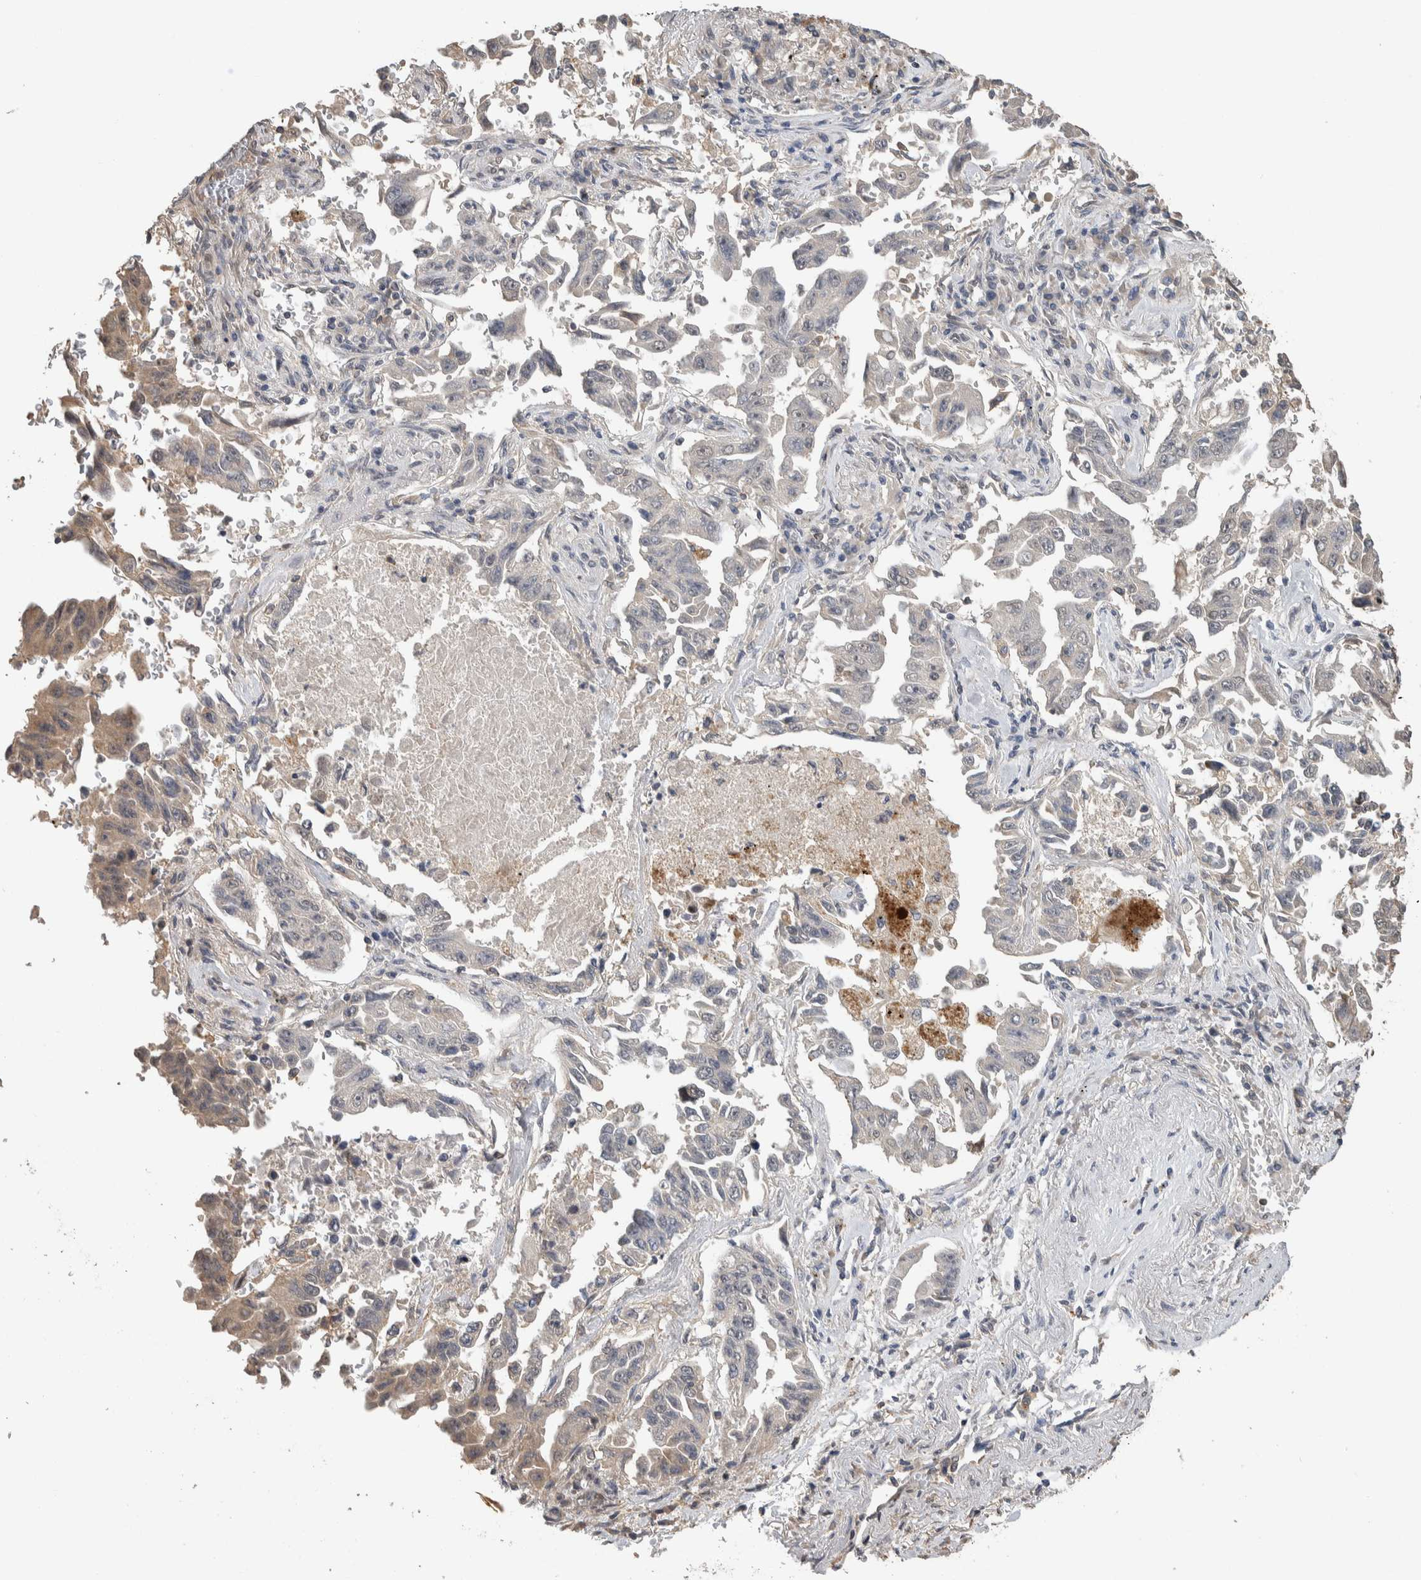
{"staining": {"intensity": "negative", "quantity": "none", "location": "none"}, "tissue": "lung cancer", "cell_type": "Tumor cells", "image_type": "cancer", "snomed": [{"axis": "morphology", "description": "Adenocarcinoma, NOS"}, {"axis": "topography", "description": "Lung"}], "caption": "Lung cancer (adenocarcinoma) was stained to show a protein in brown. There is no significant staining in tumor cells.", "gene": "CYSRT1", "patient": {"sex": "female", "age": 51}}